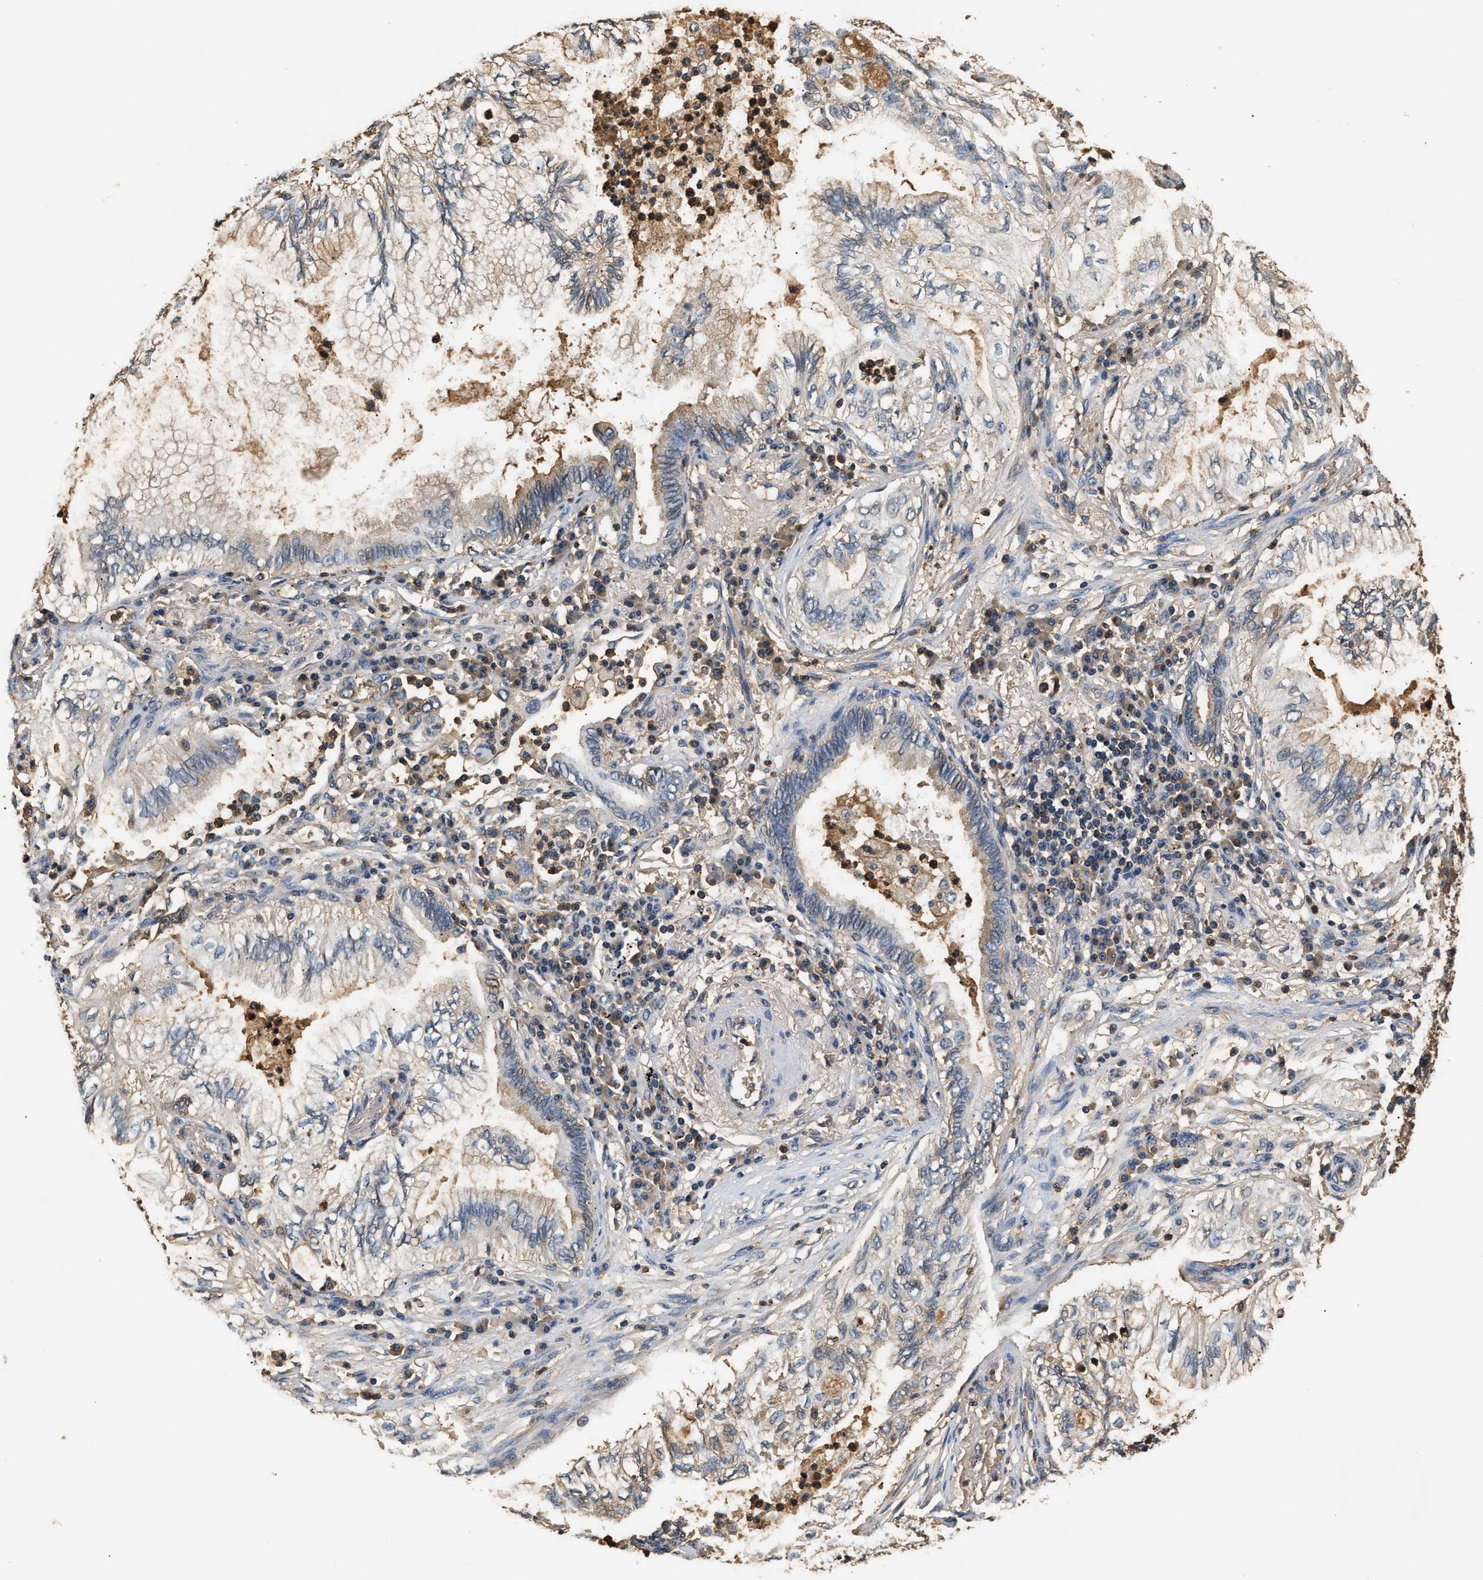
{"staining": {"intensity": "weak", "quantity": "<25%", "location": "cytoplasmic/membranous"}, "tissue": "lung cancer", "cell_type": "Tumor cells", "image_type": "cancer", "snomed": [{"axis": "morphology", "description": "Normal tissue, NOS"}, {"axis": "morphology", "description": "Adenocarcinoma, NOS"}, {"axis": "topography", "description": "Bronchus"}, {"axis": "topography", "description": "Lung"}], "caption": "Tumor cells are negative for brown protein staining in lung cancer (adenocarcinoma).", "gene": "GPI", "patient": {"sex": "female", "age": 70}}